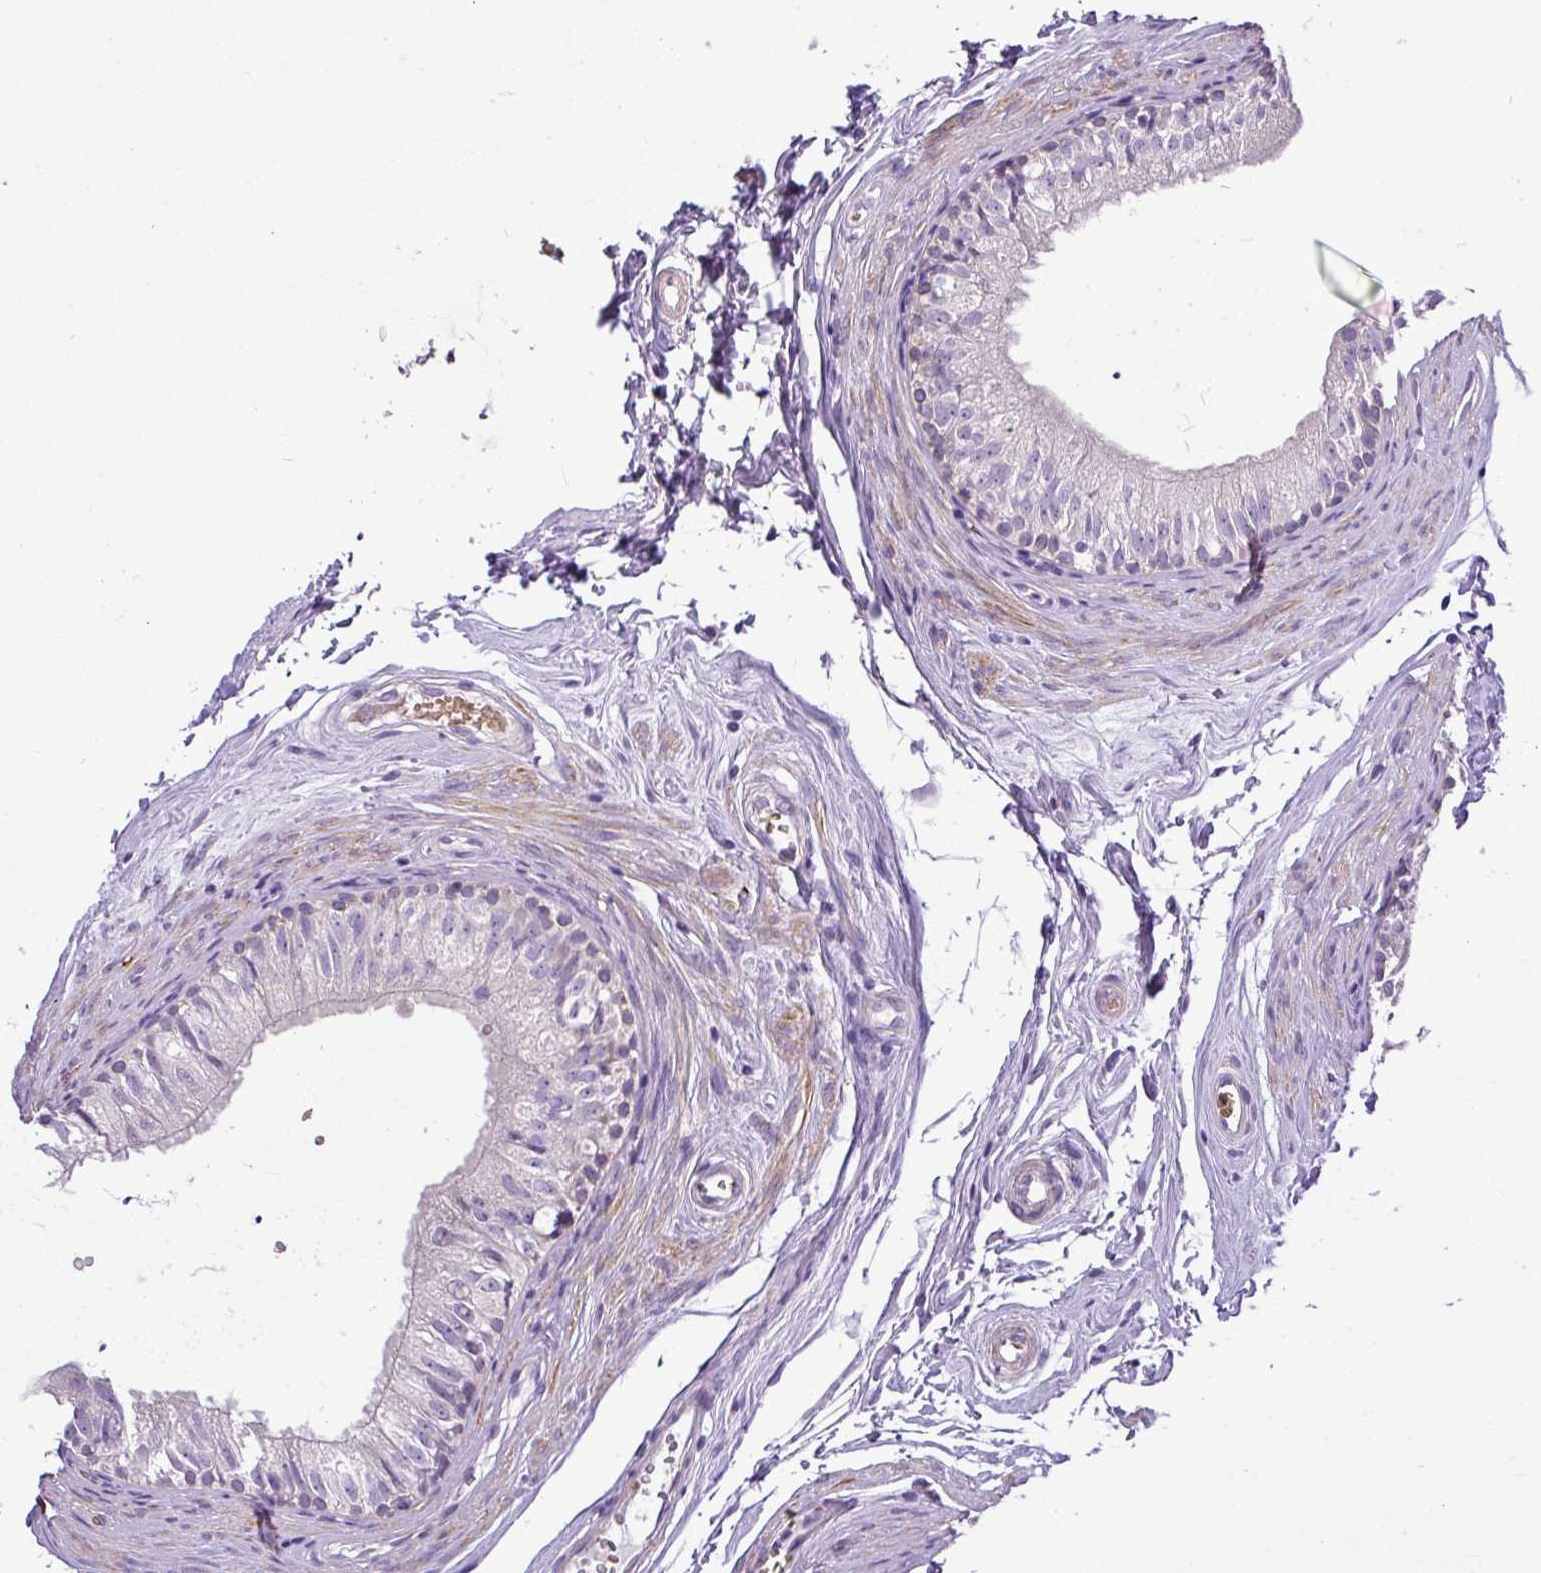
{"staining": {"intensity": "negative", "quantity": "none", "location": "none"}, "tissue": "epididymis", "cell_type": "Glandular cells", "image_type": "normal", "snomed": [{"axis": "morphology", "description": "Normal tissue, NOS"}, {"axis": "topography", "description": "Epididymis"}], "caption": "Immunohistochemical staining of benign epididymis demonstrates no significant expression in glandular cells. Nuclei are stained in blue.", "gene": "MGAT4B", "patient": {"sex": "male", "age": 56}}